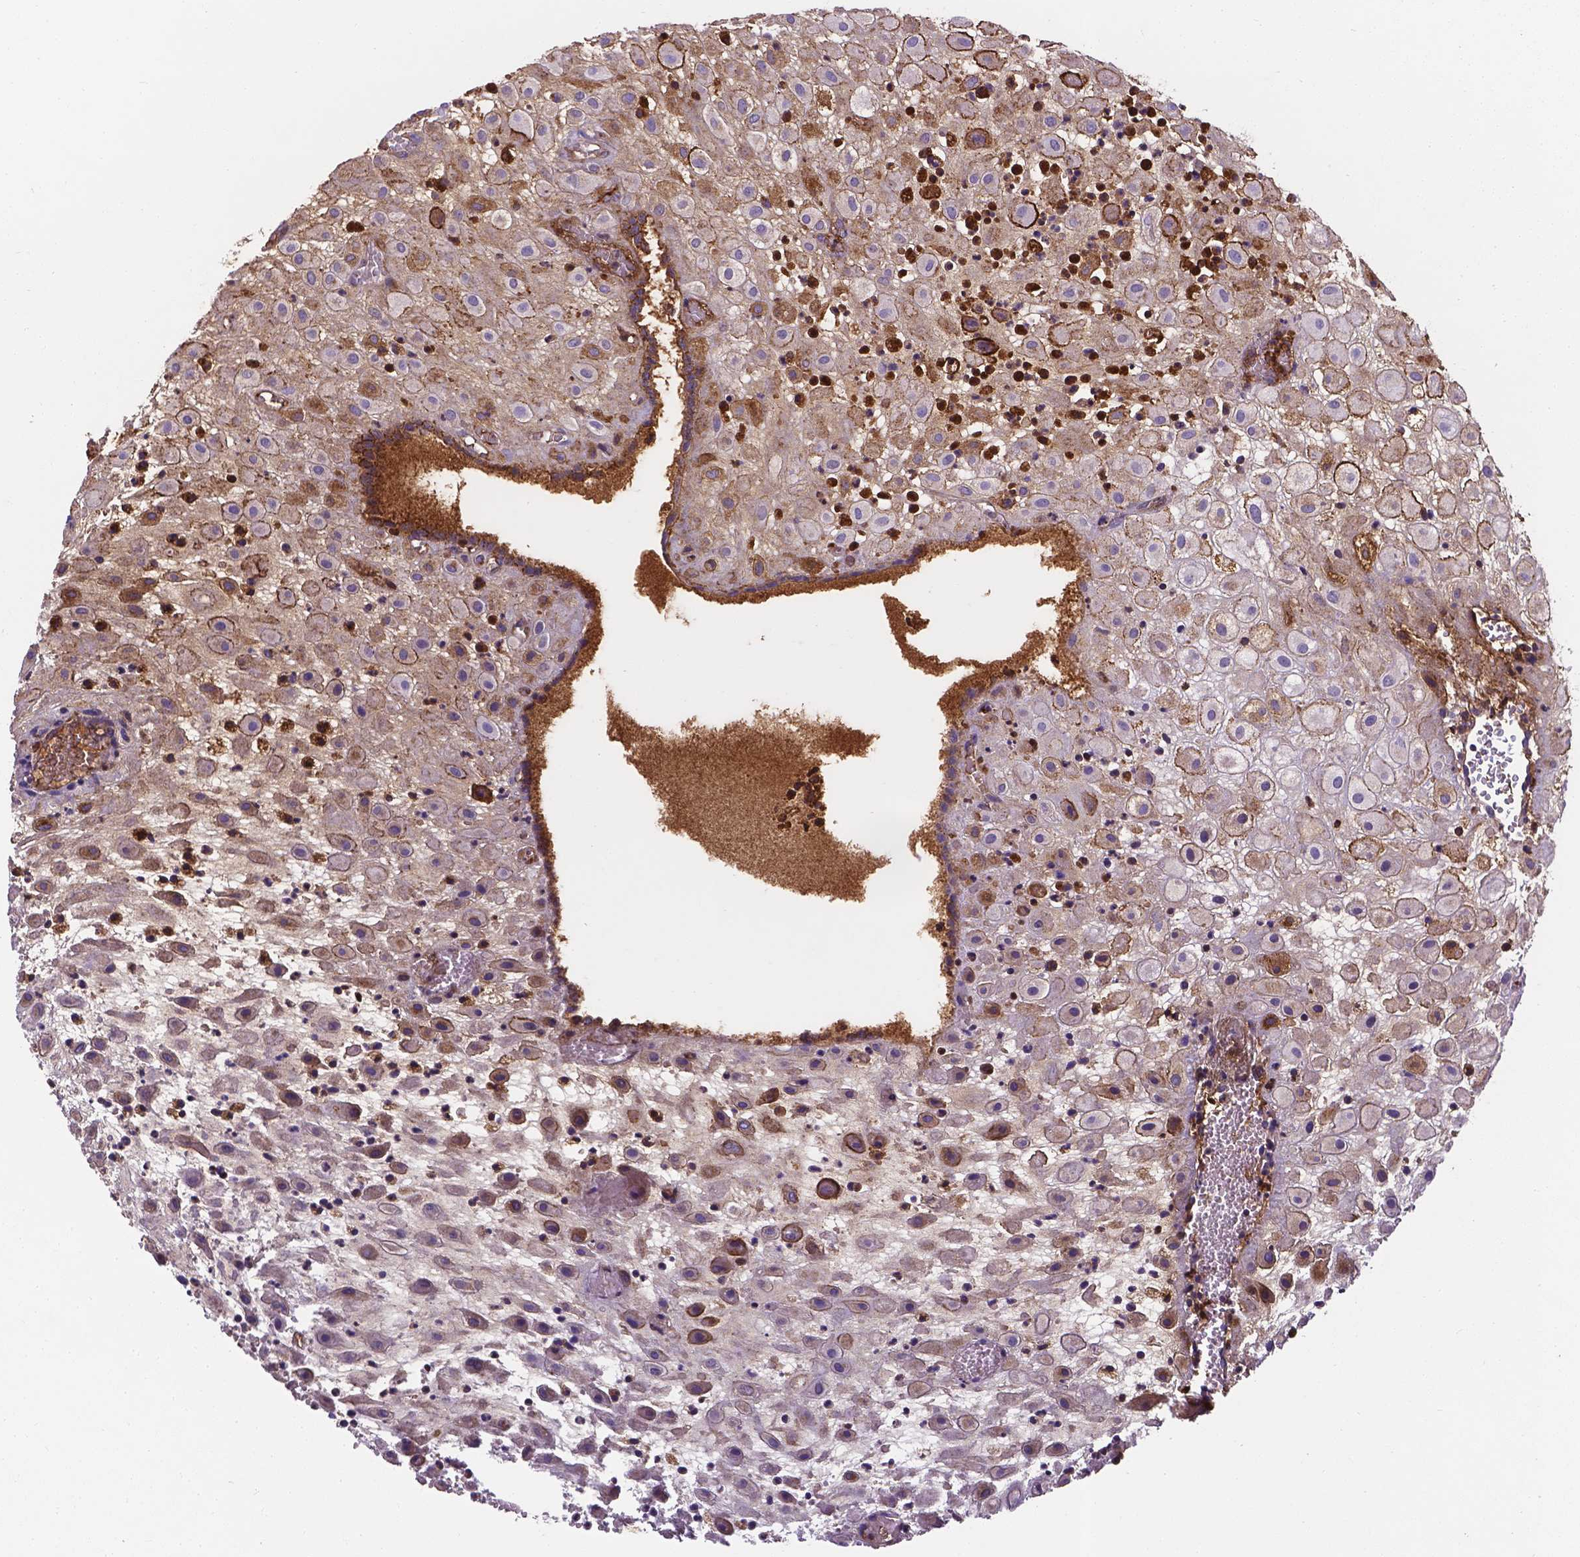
{"staining": {"intensity": "strong", "quantity": "<25%", "location": "cytoplasmic/membranous"}, "tissue": "placenta", "cell_type": "Decidual cells", "image_type": "normal", "snomed": [{"axis": "morphology", "description": "Normal tissue, NOS"}, {"axis": "topography", "description": "Placenta"}], "caption": "DAB immunohistochemical staining of benign placenta shows strong cytoplasmic/membranous protein positivity in about <25% of decidual cells. Ihc stains the protein in brown and the nuclei are stained blue.", "gene": "APOE", "patient": {"sex": "female", "age": 24}}